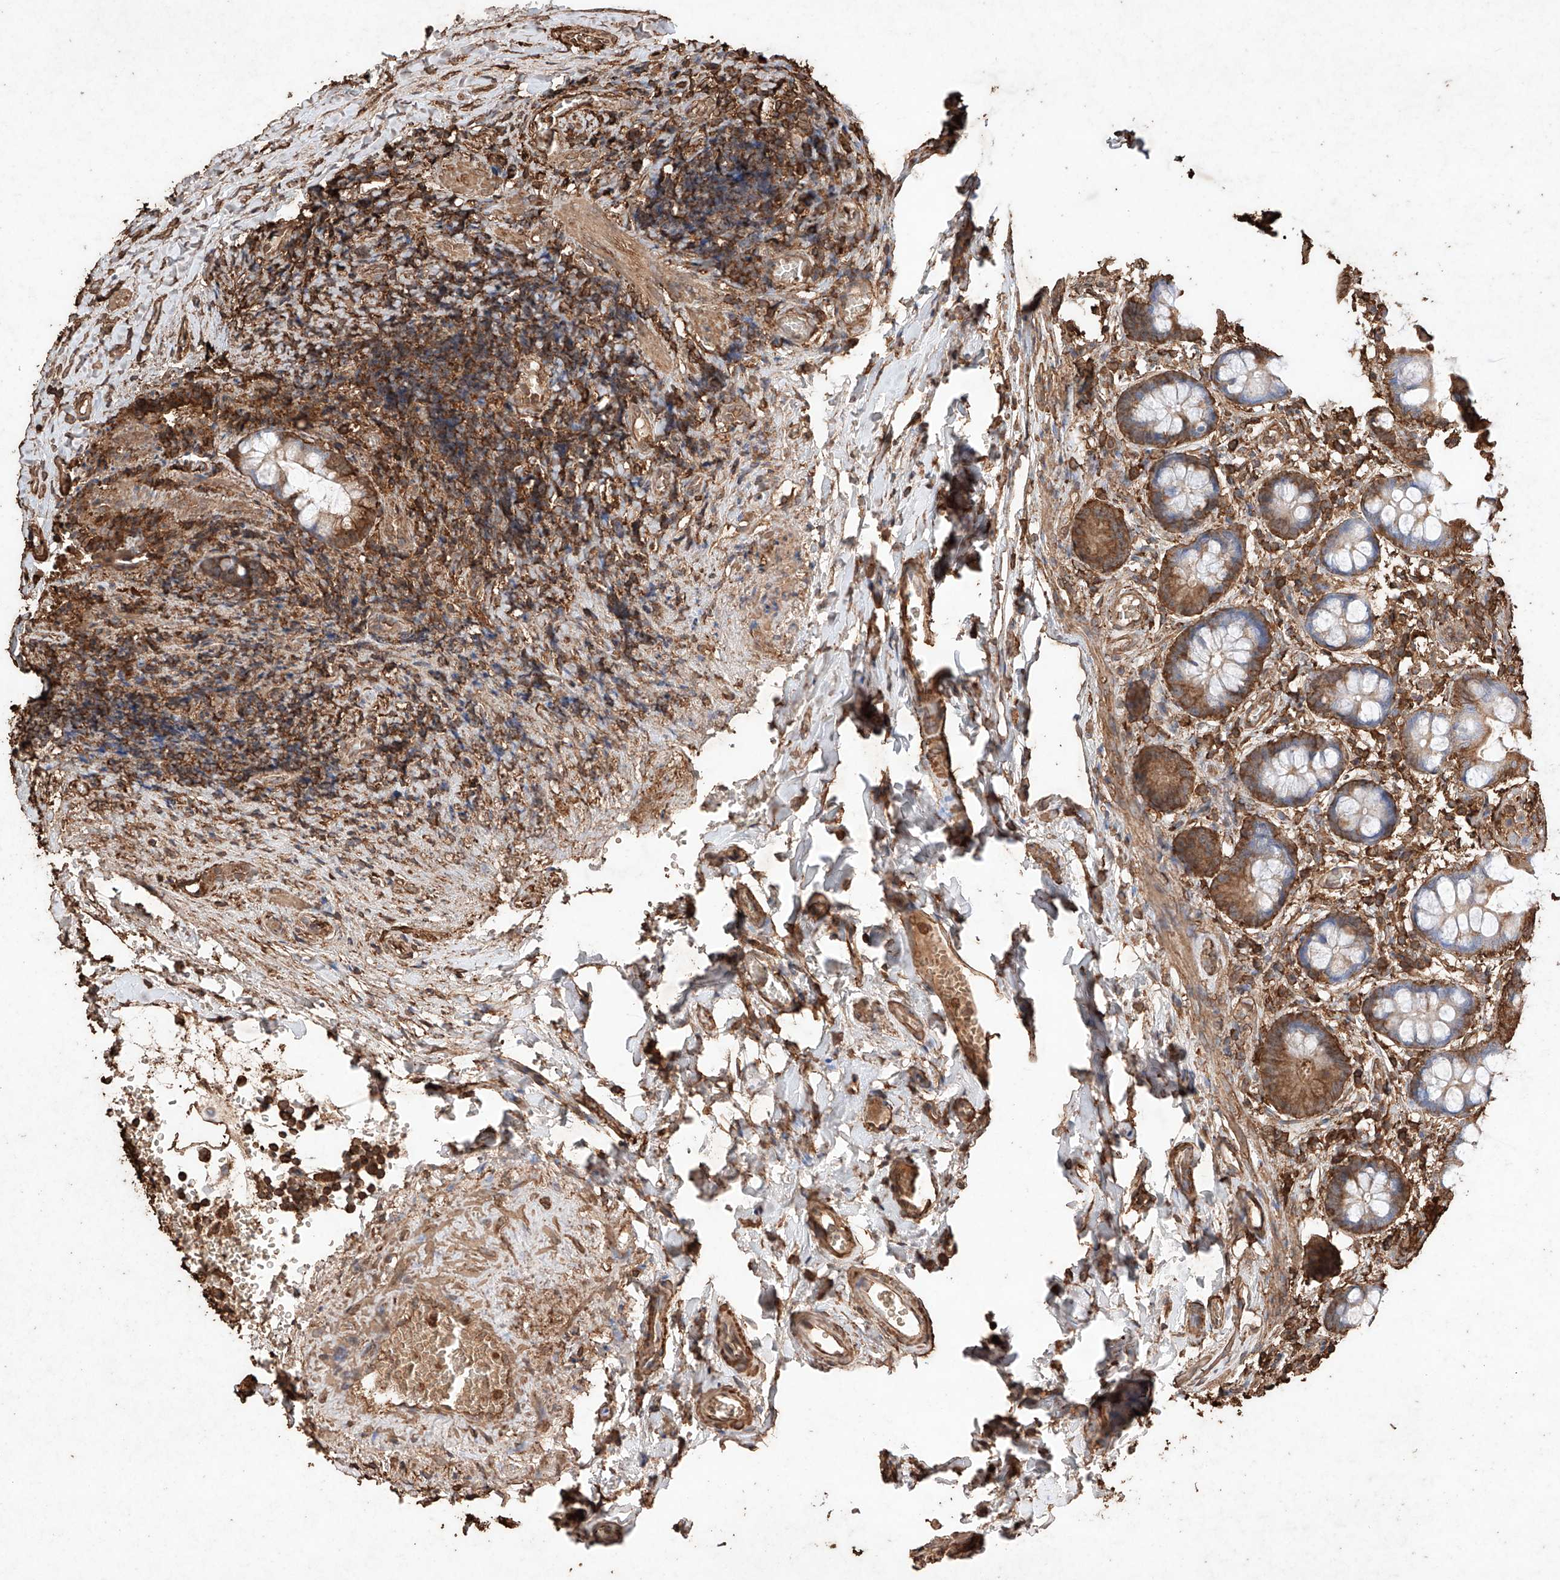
{"staining": {"intensity": "strong", "quantity": "25%-75%", "location": "cytoplasmic/membranous"}, "tissue": "small intestine", "cell_type": "Glandular cells", "image_type": "normal", "snomed": [{"axis": "morphology", "description": "Normal tissue, NOS"}, {"axis": "topography", "description": "Small intestine"}], "caption": "This is a photomicrograph of IHC staining of normal small intestine, which shows strong expression in the cytoplasmic/membranous of glandular cells.", "gene": "M6PR", "patient": {"sex": "male", "age": 52}}